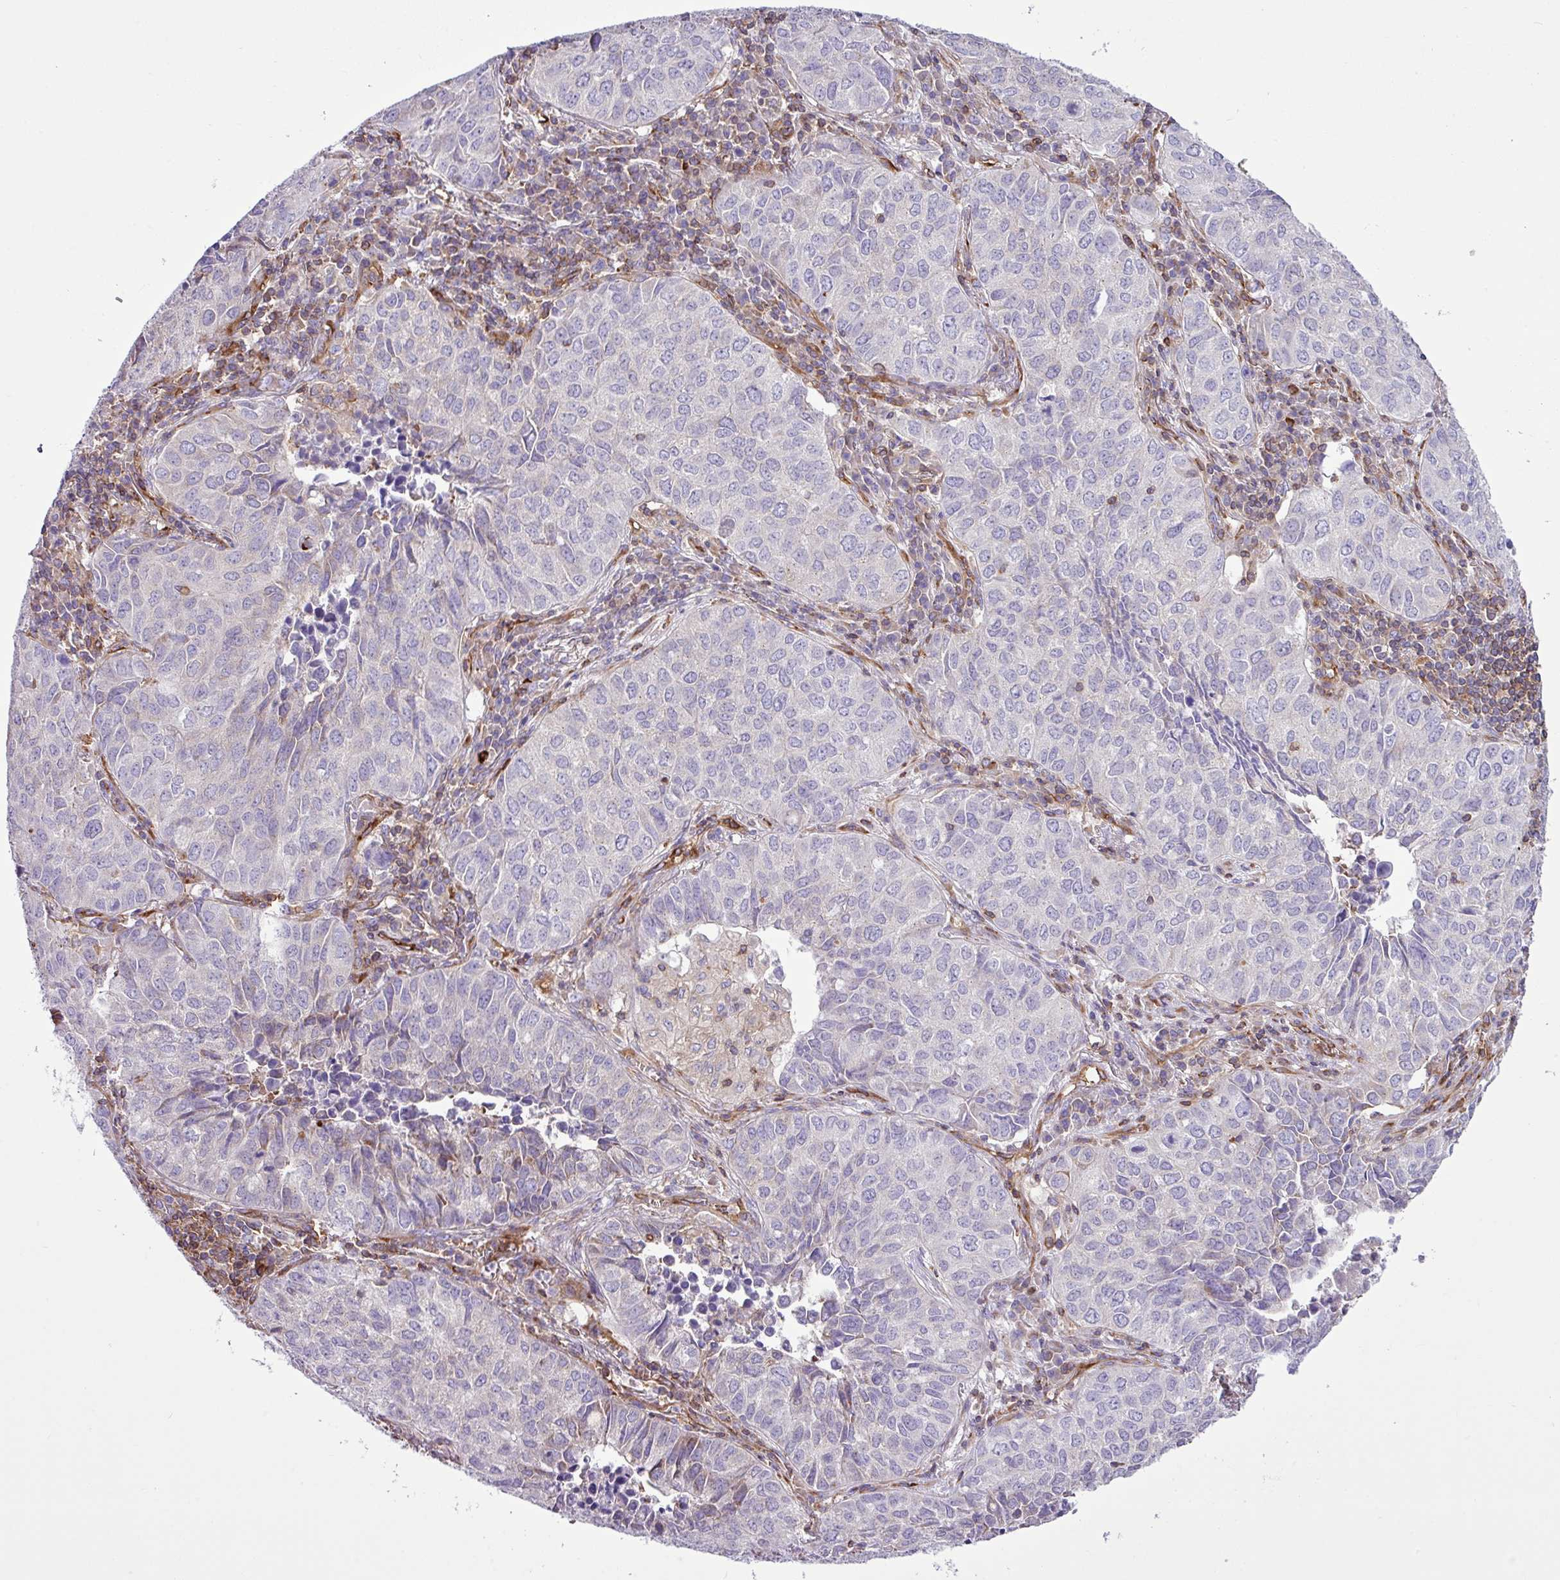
{"staining": {"intensity": "negative", "quantity": "none", "location": "none"}, "tissue": "lung cancer", "cell_type": "Tumor cells", "image_type": "cancer", "snomed": [{"axis": "morphology", "description": "Adenocarcinoma, NOS"}, {"axis": "topography", "description": "Lung"}], "caption": "This is an IHC histopathology image of human lung cancer (adenocarcinoma). There is no positivity in tumor cells.", "gene": "EME2", "patient": {"sex": "female", "age": 50}}